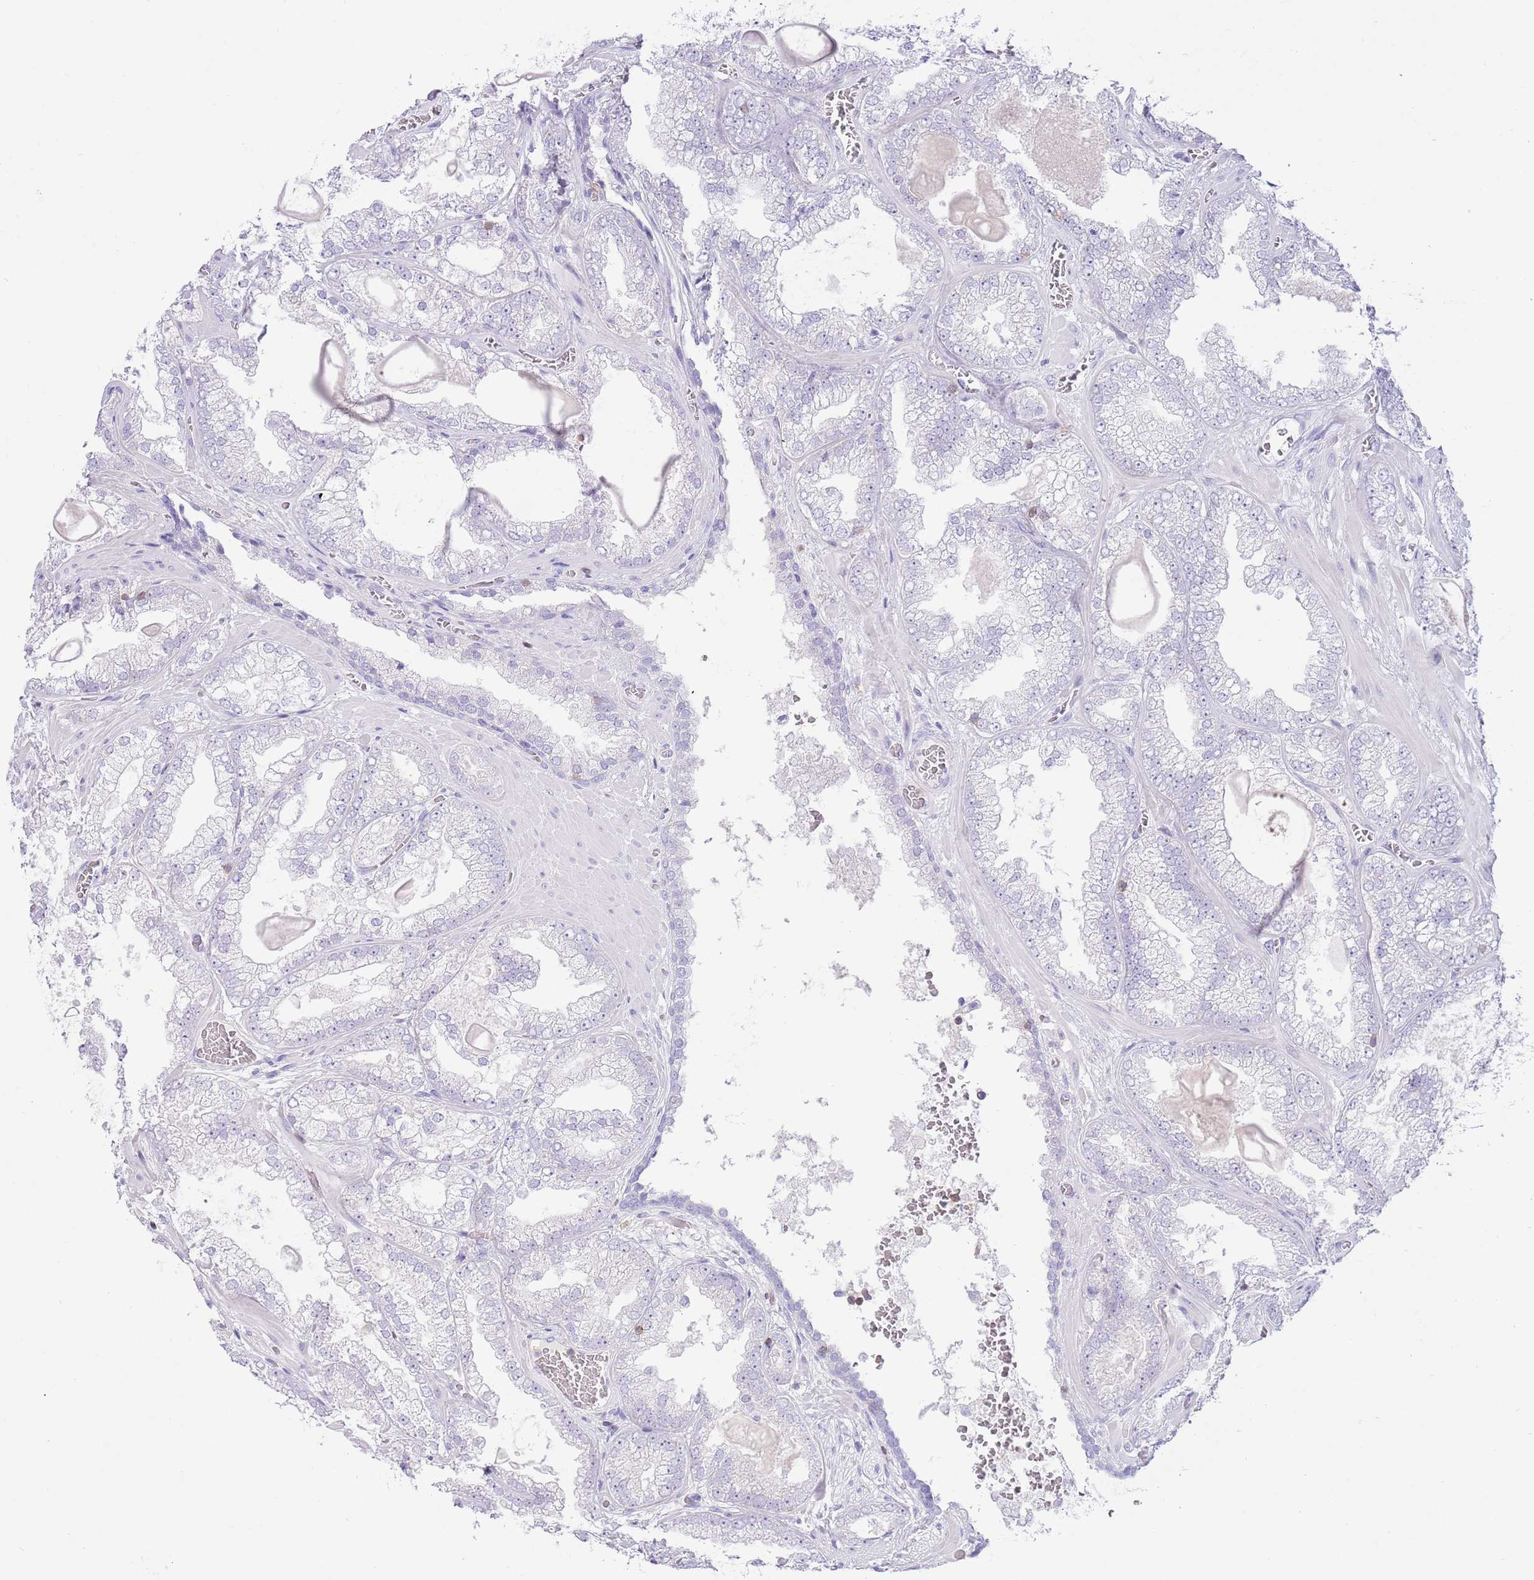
{"staining": {"intensity": "negative", "quantity": "none", "location": "none"}, "tissue": "prostate cancer", "cell_type": "Tumor cells", "image_type": "cancer", "snomed": [{"axis": "morphology", "description": "Adenocarcinoma, Low grade"}, {"axis": "topography", "description": "Prostate"}], "caption": "Immunohistochemistry (IHC) histopathology image of human prostate cancer stained for a protein (brown), which reveals no positivity in tumor cells.", "gene": "OR4Q3", "patient": {"sex": "male", "age": 57}}